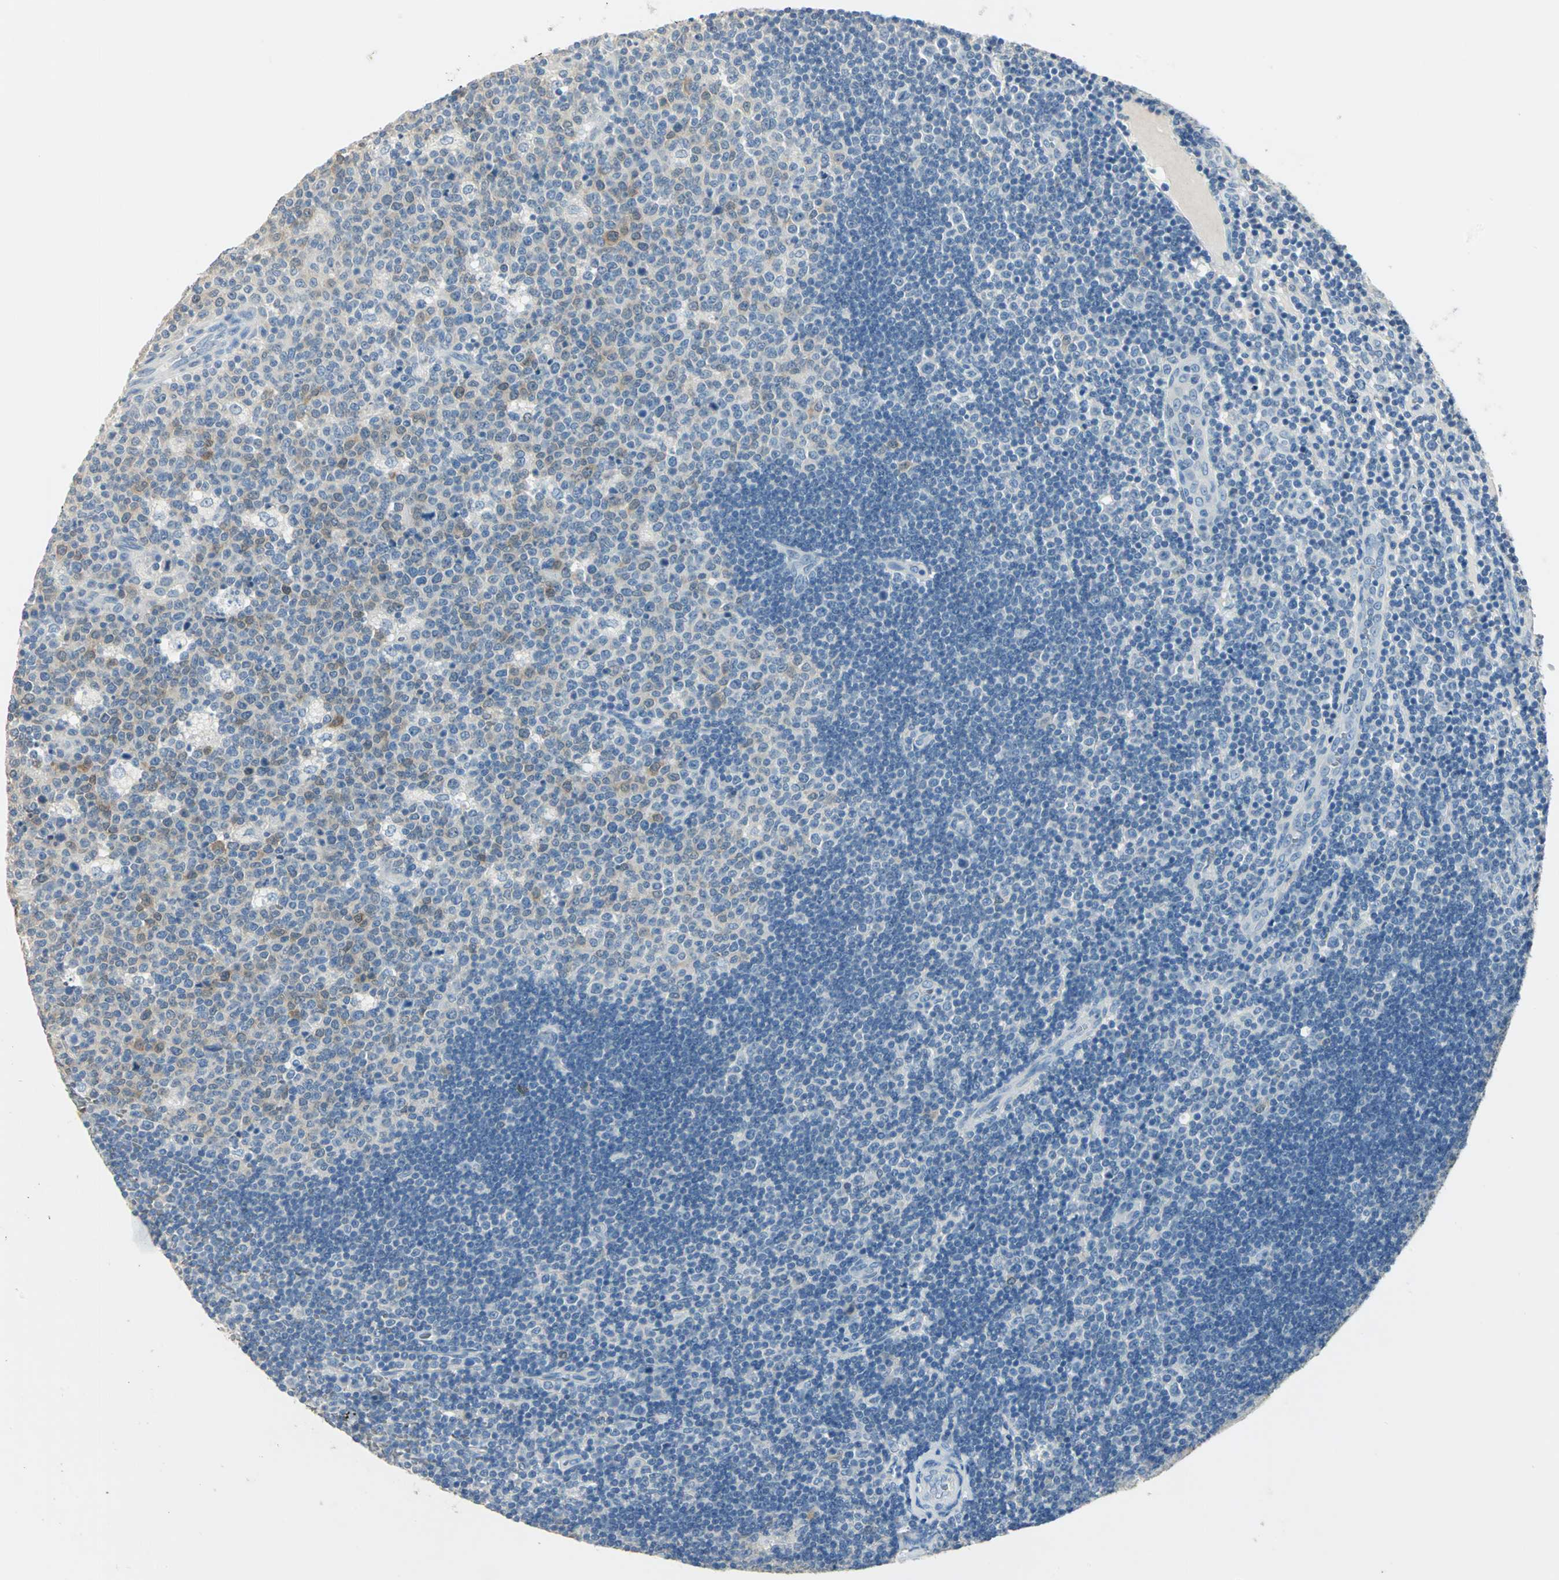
{"staining": {"intensity": "moderate", "quantity": "<25%", "location": "cytoplasmic/membranous"}, "tissue": "lymph node", "cell_type": "Germinal center cells", "image_type": "normal", "snomed": [{"axis": "morphology", "description": "Normal tissue, NOS"}, {"axis": "topography", "description": "Lymph node"}, {"axis": "topography", "description": "Salivary gland"}], "caption": "High-magnification brightfield microscopy of normal lymph node stained with DAB (3,3'-diaminobenzidine) (brown) and counterstained with hematoxylin (blue). germinal center cells exhibit moderate cytoplasmic/membranous expression is seen in about<25% of cells.", "gene": "UCHL1", "patient": {"sex": "male", "age": 8}}